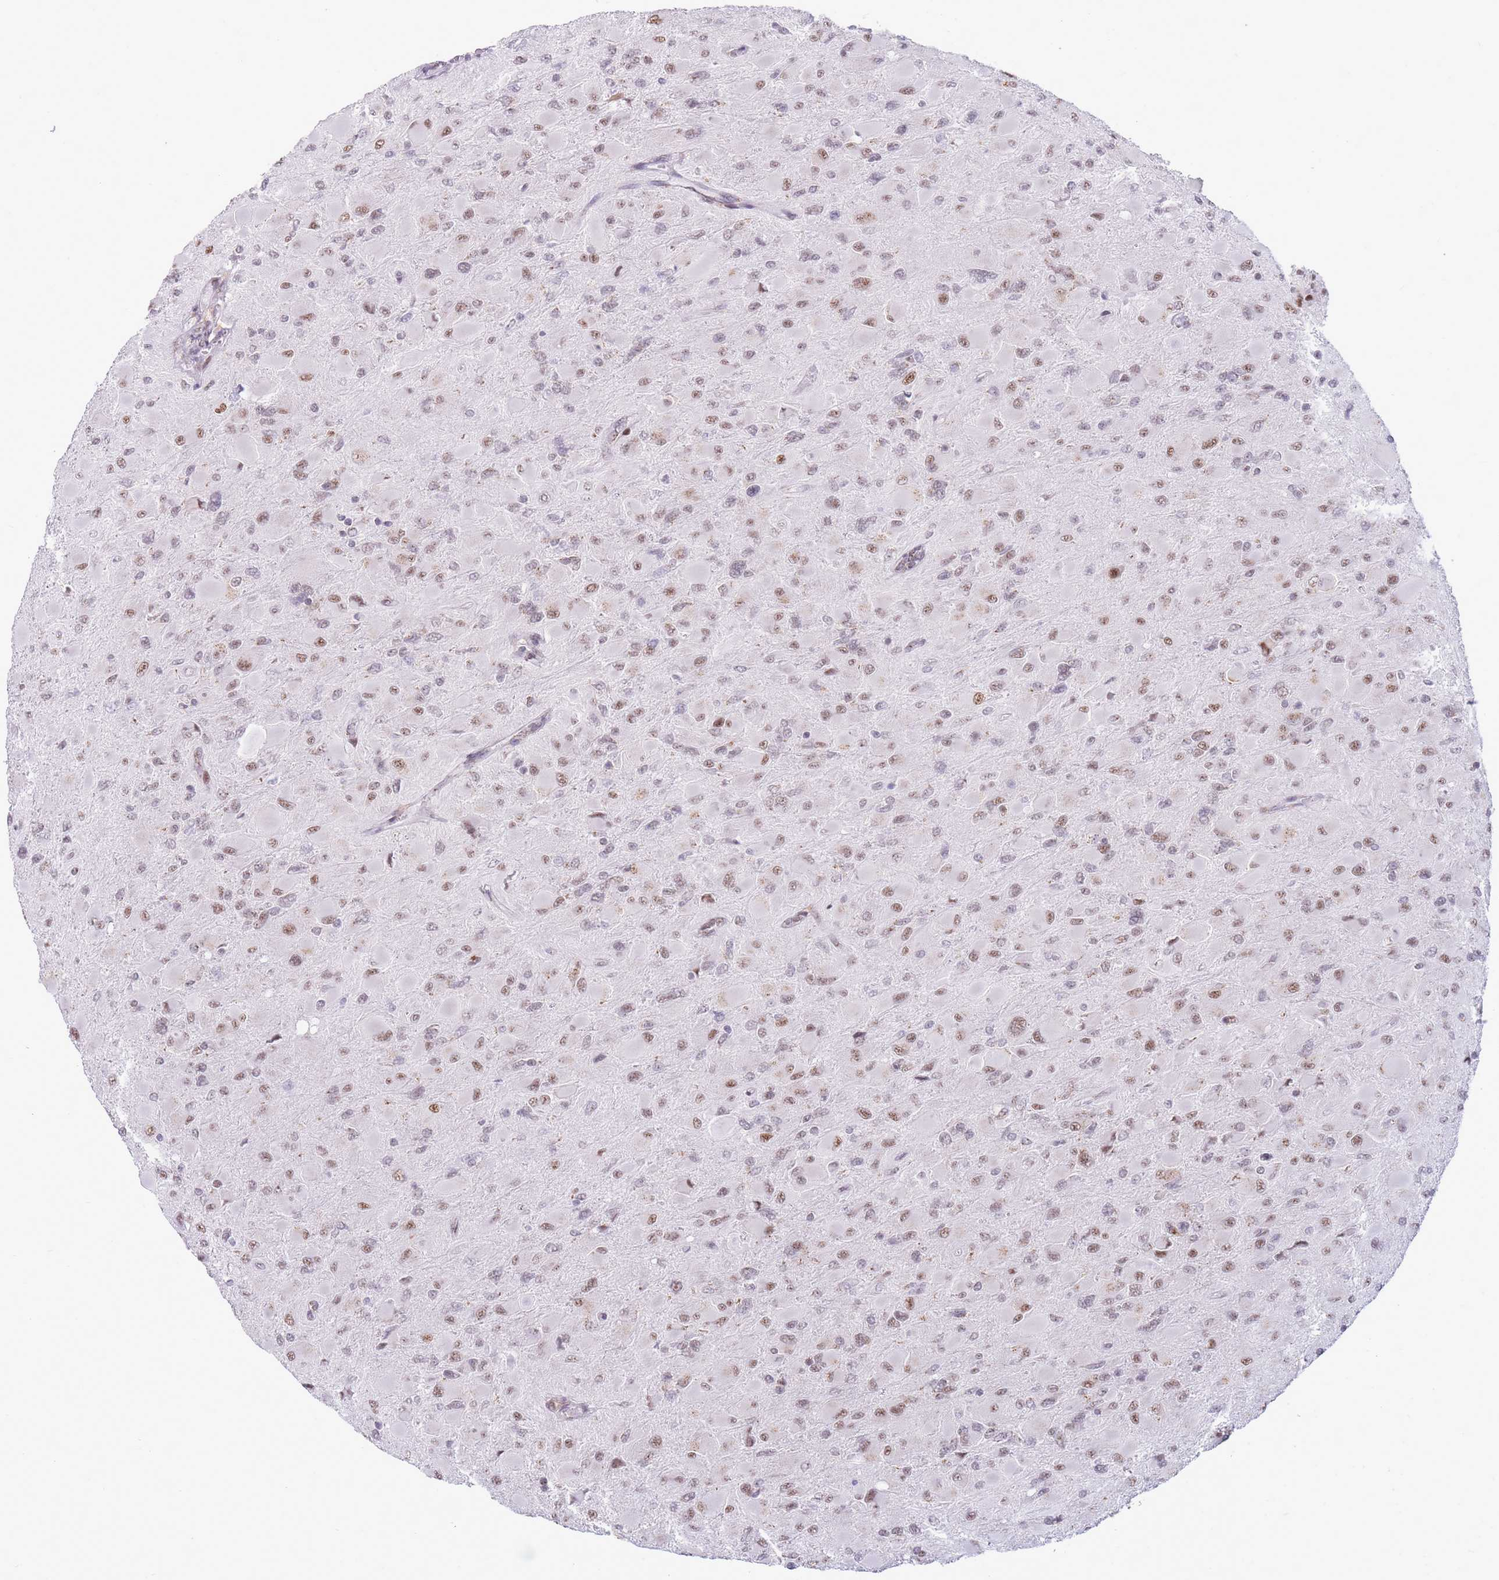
{"staining": {"intensity": "moderate", "quantity": "25%-75%", "location": "nuclear"}, "tissue": "glioma", "cell_type": "Tumor cells", "image_type": "cancer", "snomed": [{"axis": "morphology", "description": "Glioma, malignant, High grade"}, {"axis": "topography", "description": "Cerebral cortex"}], "caption": "There is medium levels of moderate nuclear staining in tumor cells of glioma, as demonstrated by immunohistochemical staining (brown color).", "gene": "INO80C", "patient": {"sex": "female", "age": 36}}